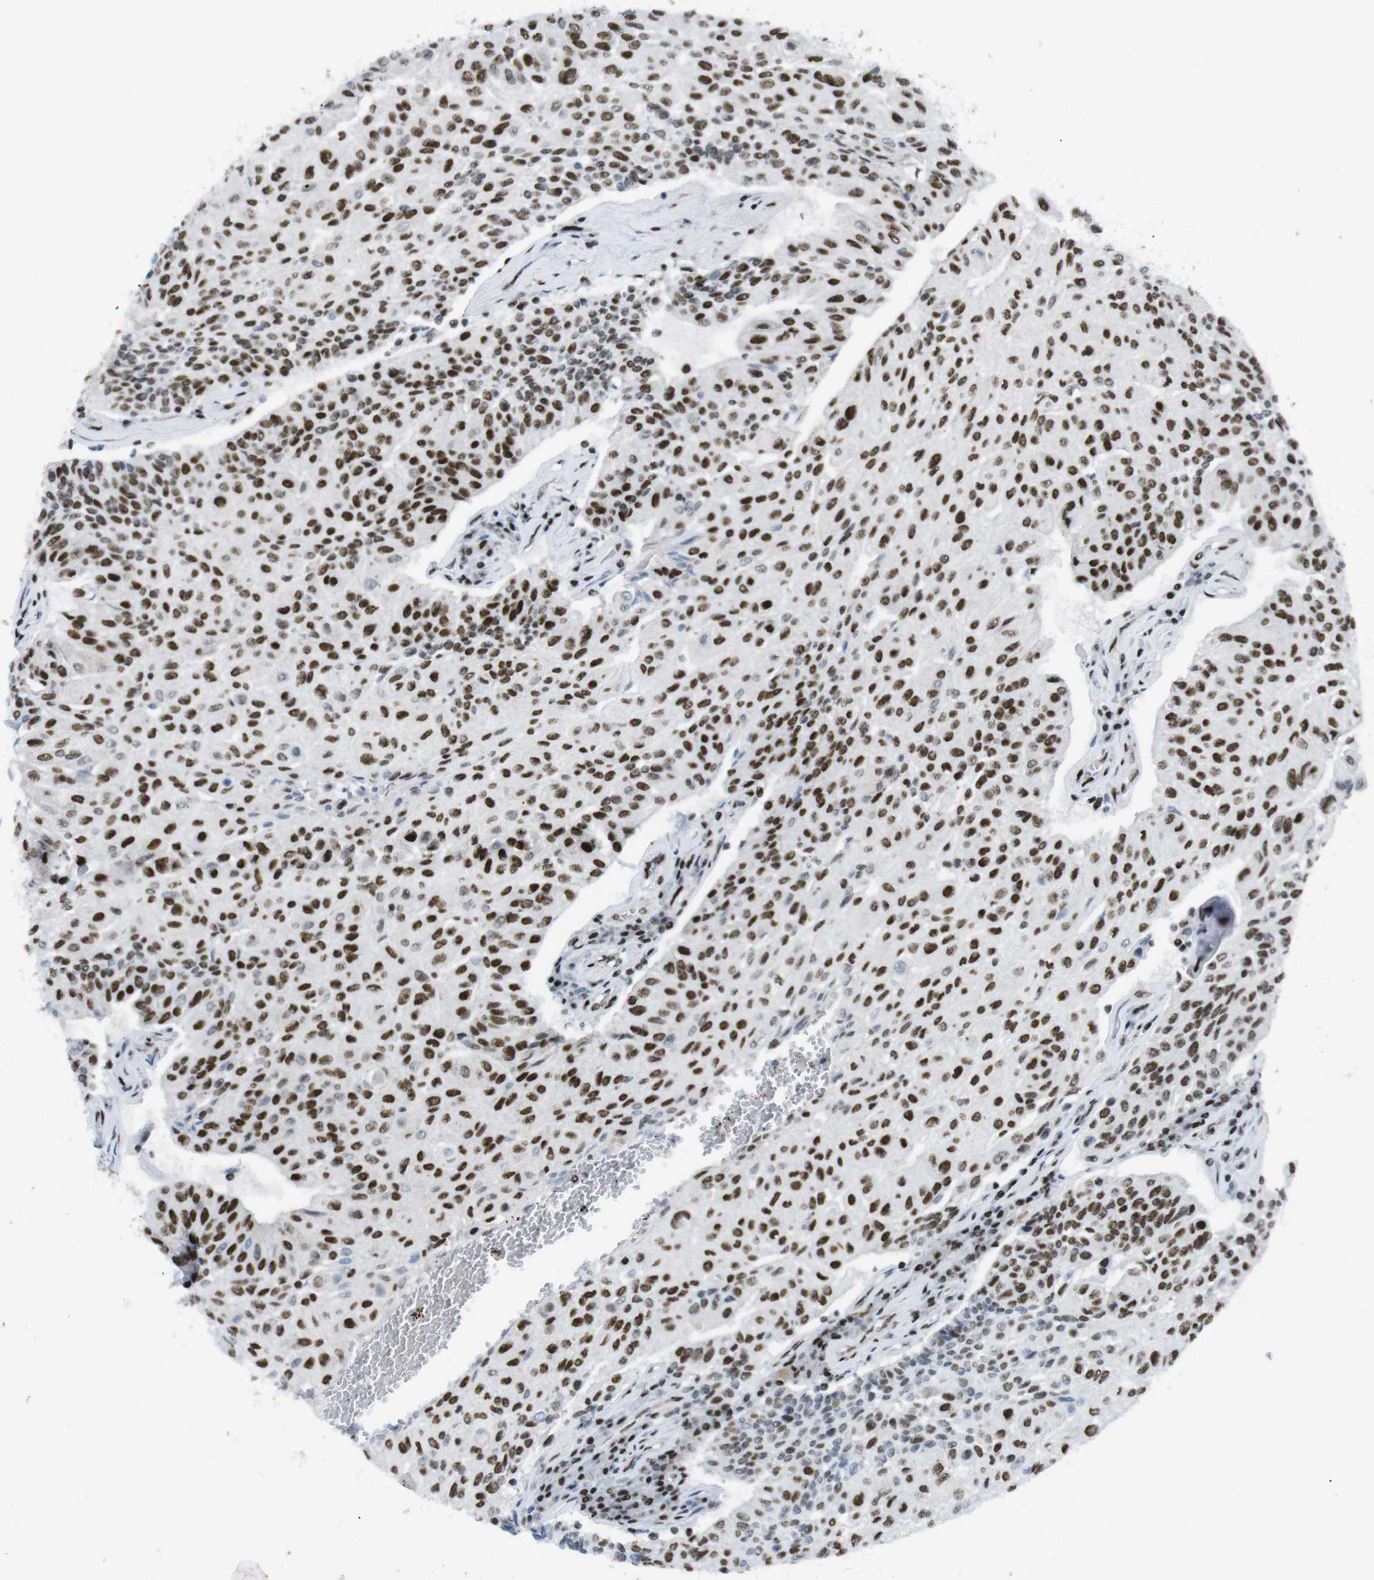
{"staining": {"intensity": "strong", "quantity": ">75%", "location": "nuclear"}, "tissue": "urothelial cancer", "cell_type": "Tumor cells", "image_type": "cancer", "snomed": [{"axis": "morphology", "description": "Urothelial carcinoma, High grade"}, {"axis": "topography", "description": "Urinary bladder"}], "caption": "An IHC micrograph of neoplastic tissue is shown. Protein staining in brown shows strong nuclear positivity in urothelial cancer within tumor cells.", "gene": "ARID1A", "patient": {"sex": "male", "age": 66}}